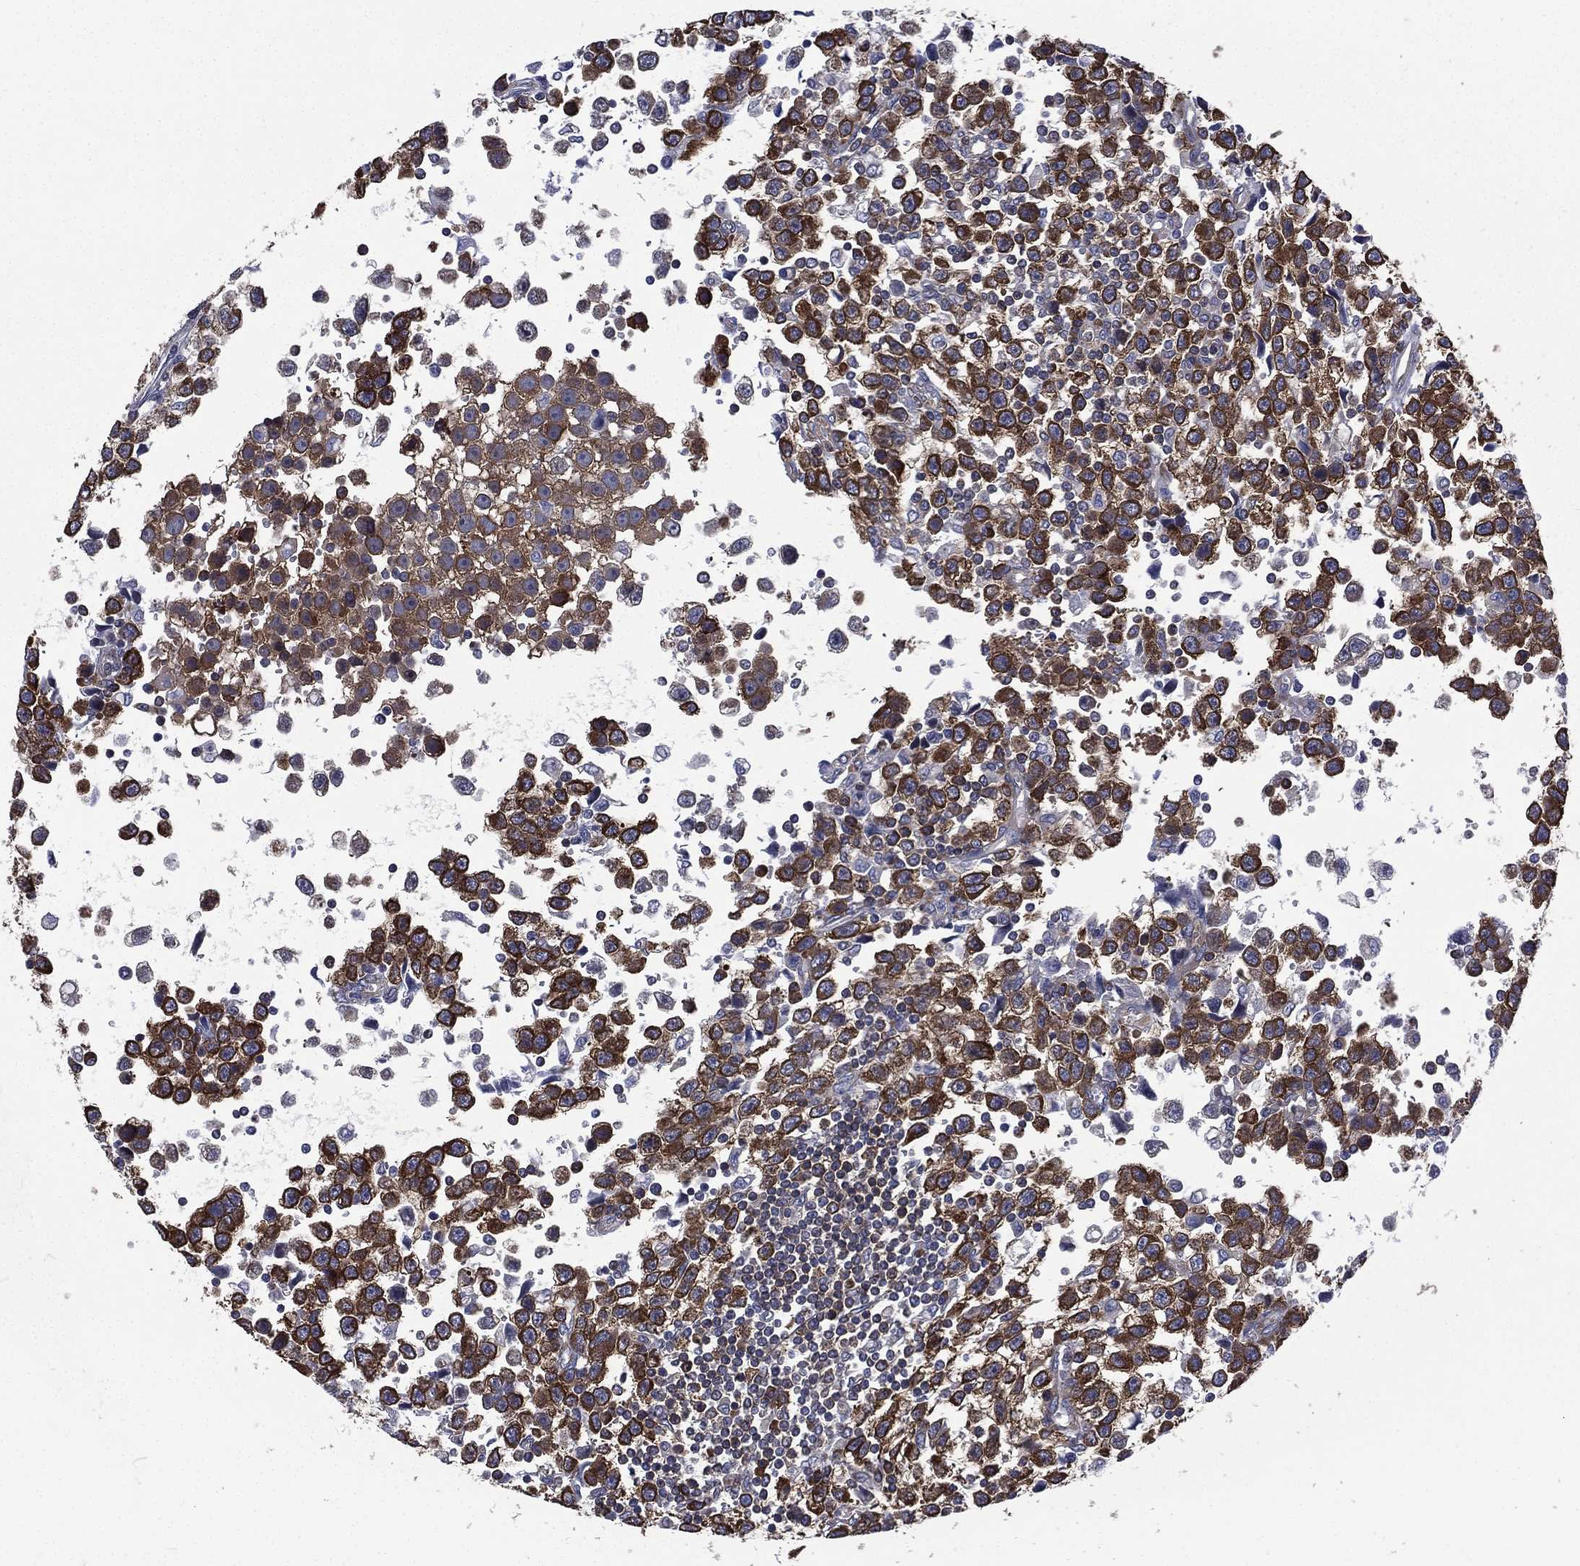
{"staining": {"intensity": "strong", "quantity": "25%-75%", "location": "cytoplasmic/membranous"}, "tissue": "testis cancer", "cell_type": "Tumor cells", "image_type": "cancer", "snomed": [{"axis": "morphology", "description": "Seminoma, NOS"}, {"axis": "topography", "description": "Testis"}], "caption": "High-magnification brightfield microscopy of testis cancer (seminoma) stained with DAB (brown) and counterstained with hematoxylin (blue). tumor cells exhibit strong cytoplasmic/membranous staining is present in approximately25%-75% of cells.", "gene": "FARSA", "patient": {"sex": "male", "age": 34}}